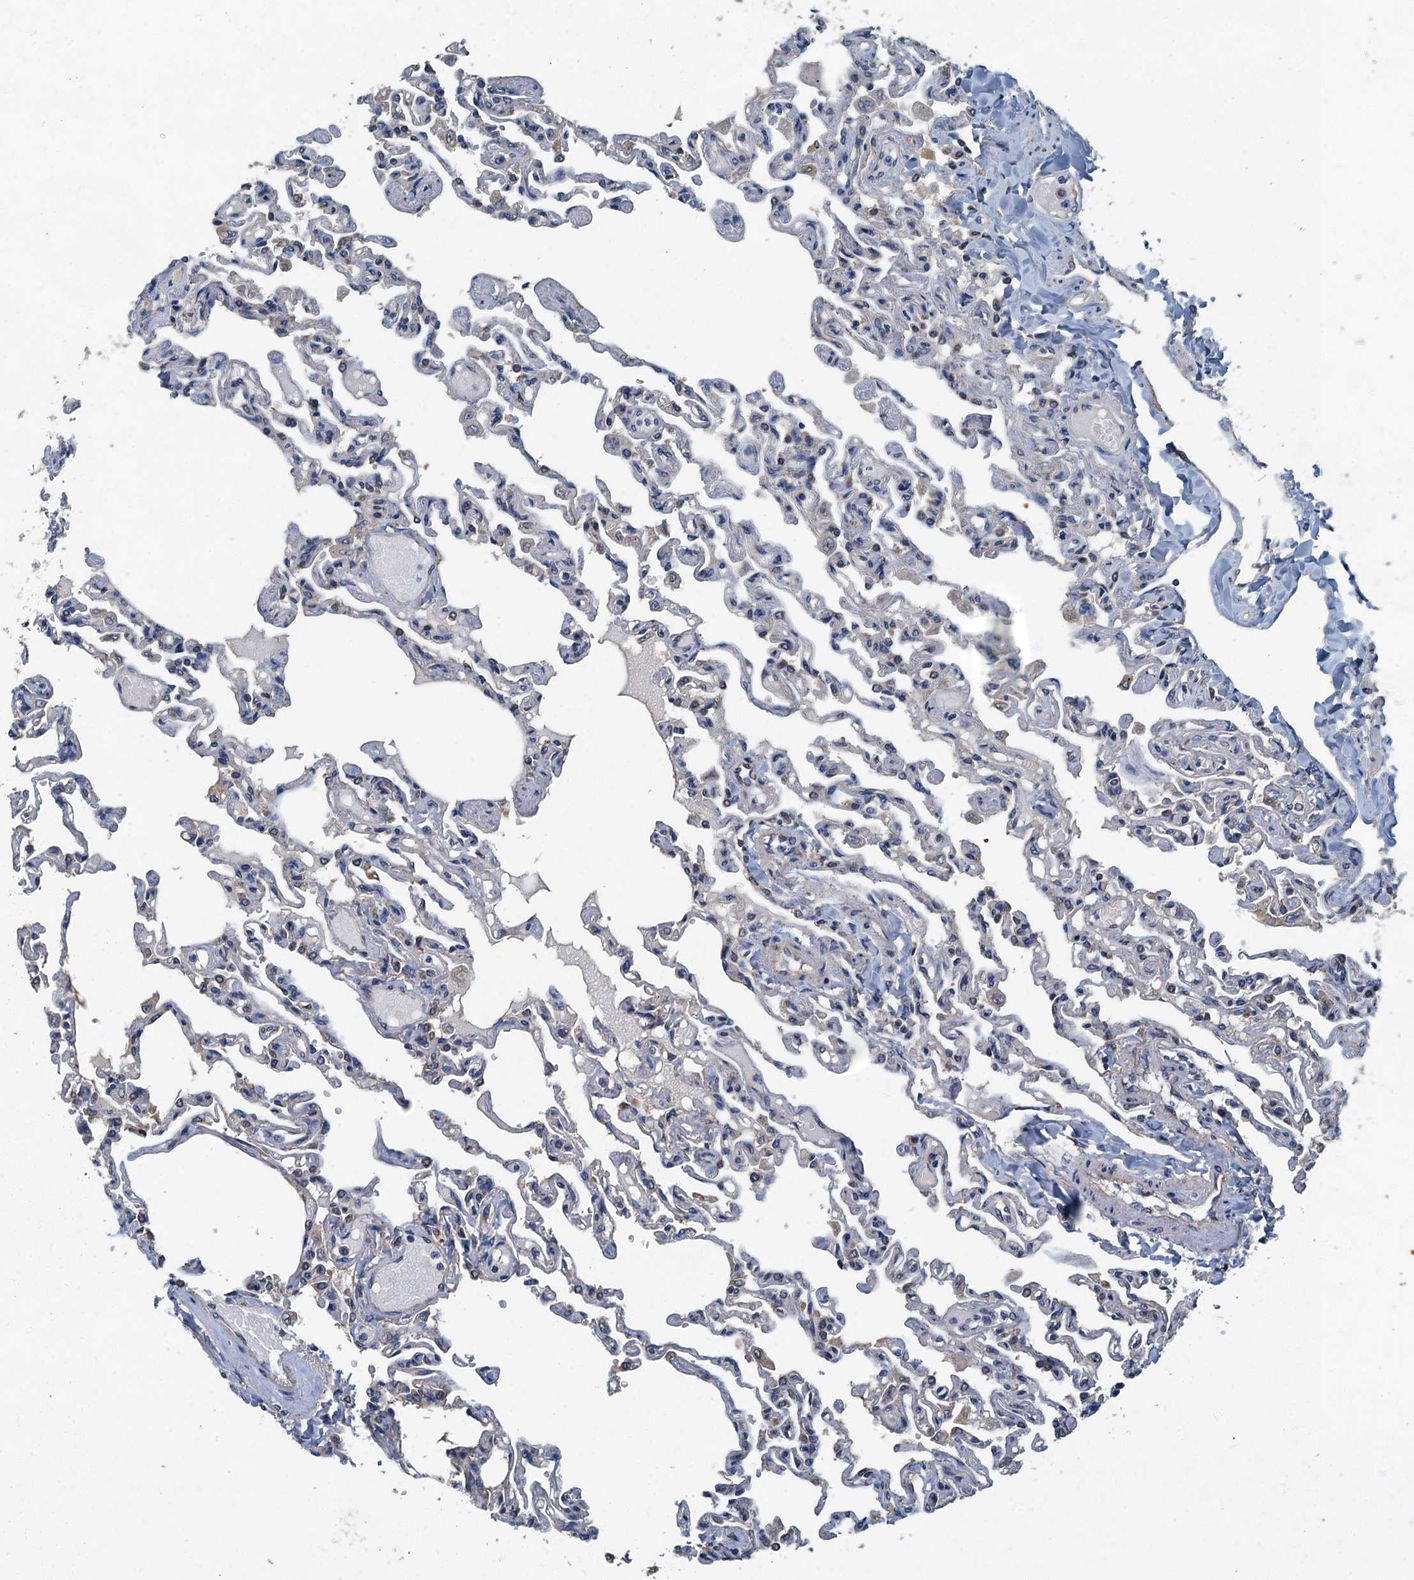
{"staining": {"intensity": "weak", "quantity": "<25%", "location": "cytoplasmic/membranous"}, "tissue": "lung", "cell_type": "Alveolar cells", "image_type": "normal", "snomed": [{"axis": "morphology", "description": "Normal tissue, NOS"}, {"axis": "topography", "description": "Lung"}], "caption": "This is a image of immunohistochemistry staining of unremarkable lung, which shows no staining in alveolar cells.", "gene": "DDX49", "patient": {"sex": "male", "age": 21}}